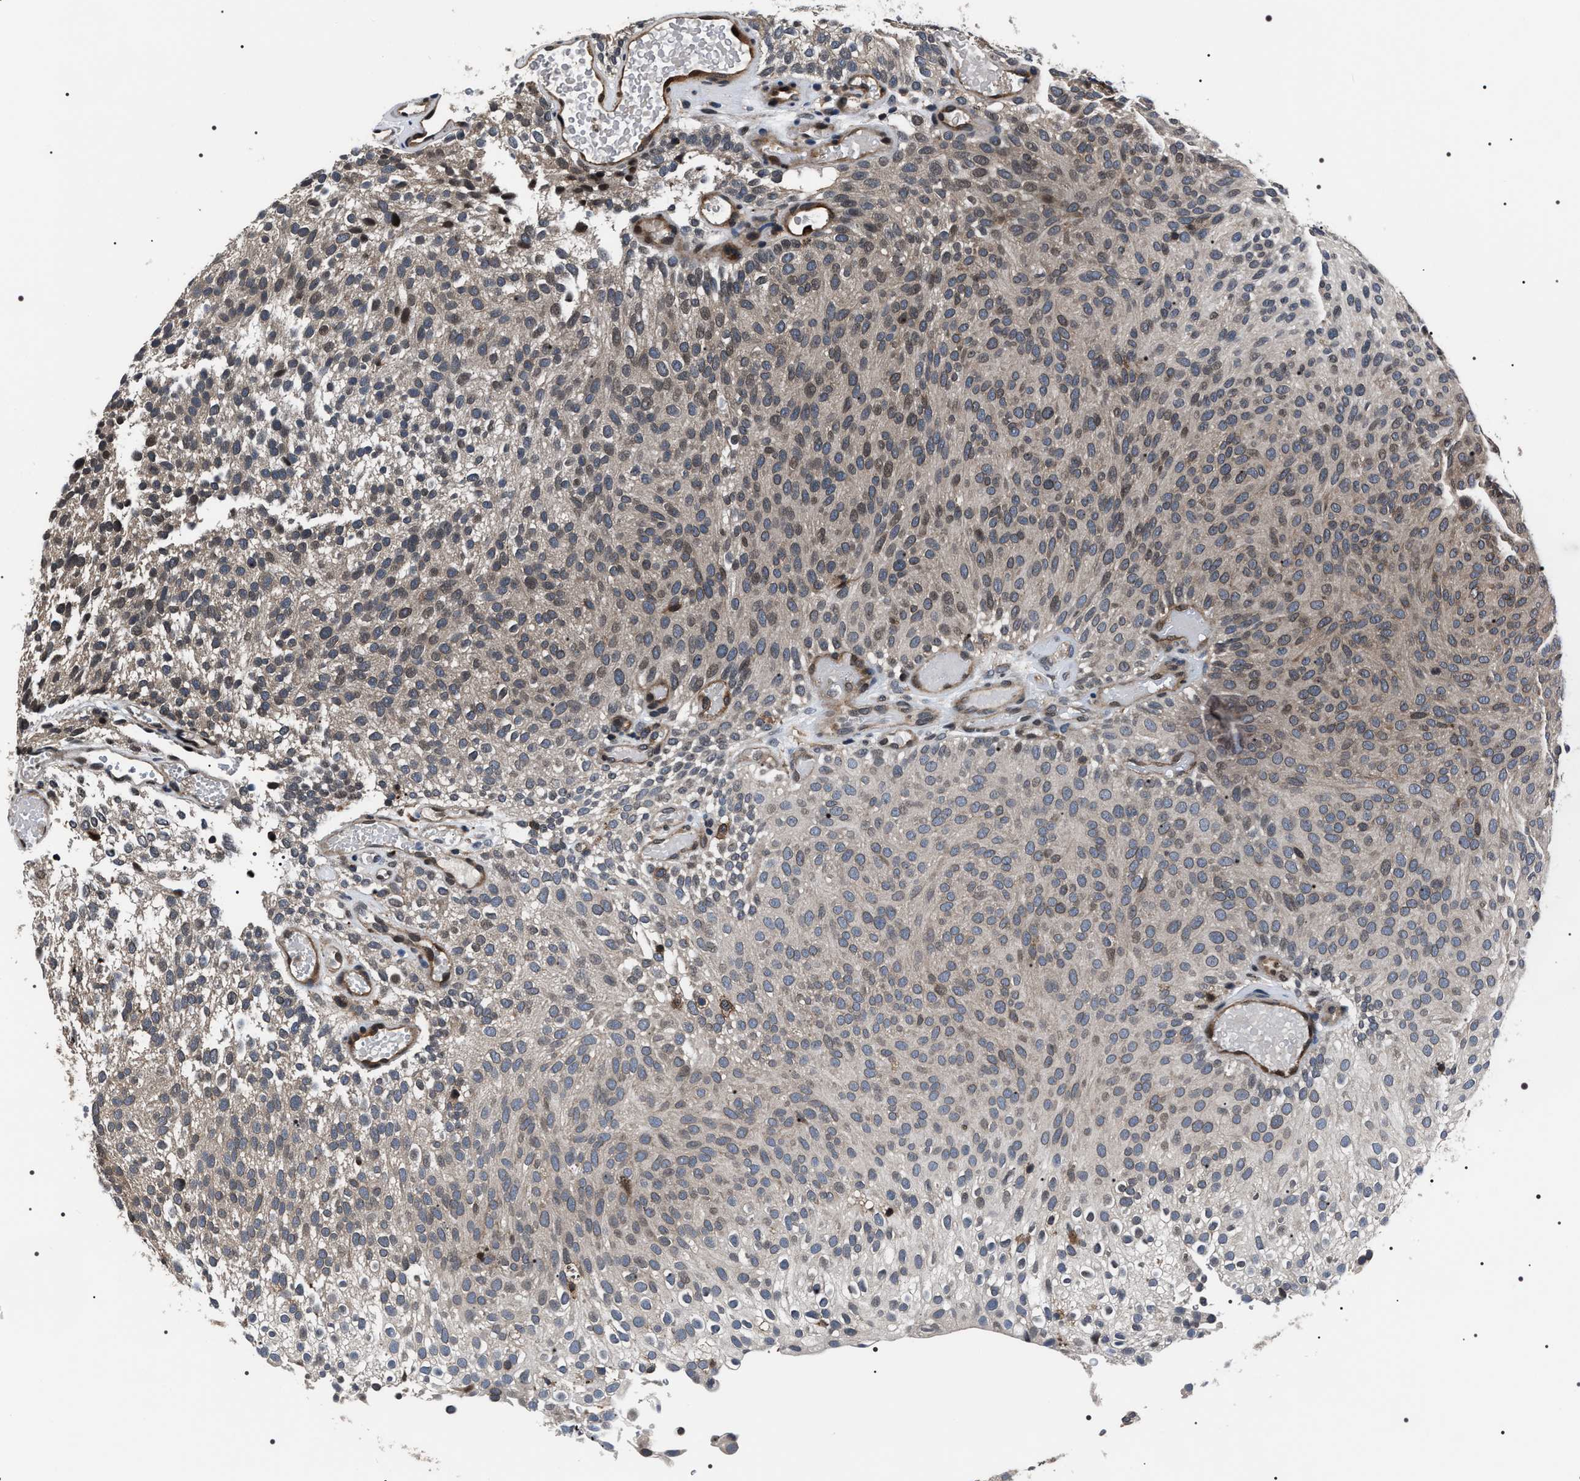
{"staining": {"intensity": "weak", "quantity": "<25%", "location": "nuclear"}, "tissue": "urothelial cancer", "cell_type": "Tumor cells", "image_type": "cancer", "snomed": [{"axis": "morphology", "description": "Urothelial carcinoma, Low grade"}, {"axis": "topography", "description": "Urinary bladder"}], "caption": "Immunohistochemistry of human urothelial carcinoma (low-grade) displays no positivity in tumor cells. (DAB (3,3'-diaminobenzidine) IHC with hematoxylin counter stain).", "gene": "SIPA1", "patient": {"sex": "male", "age": 78}}